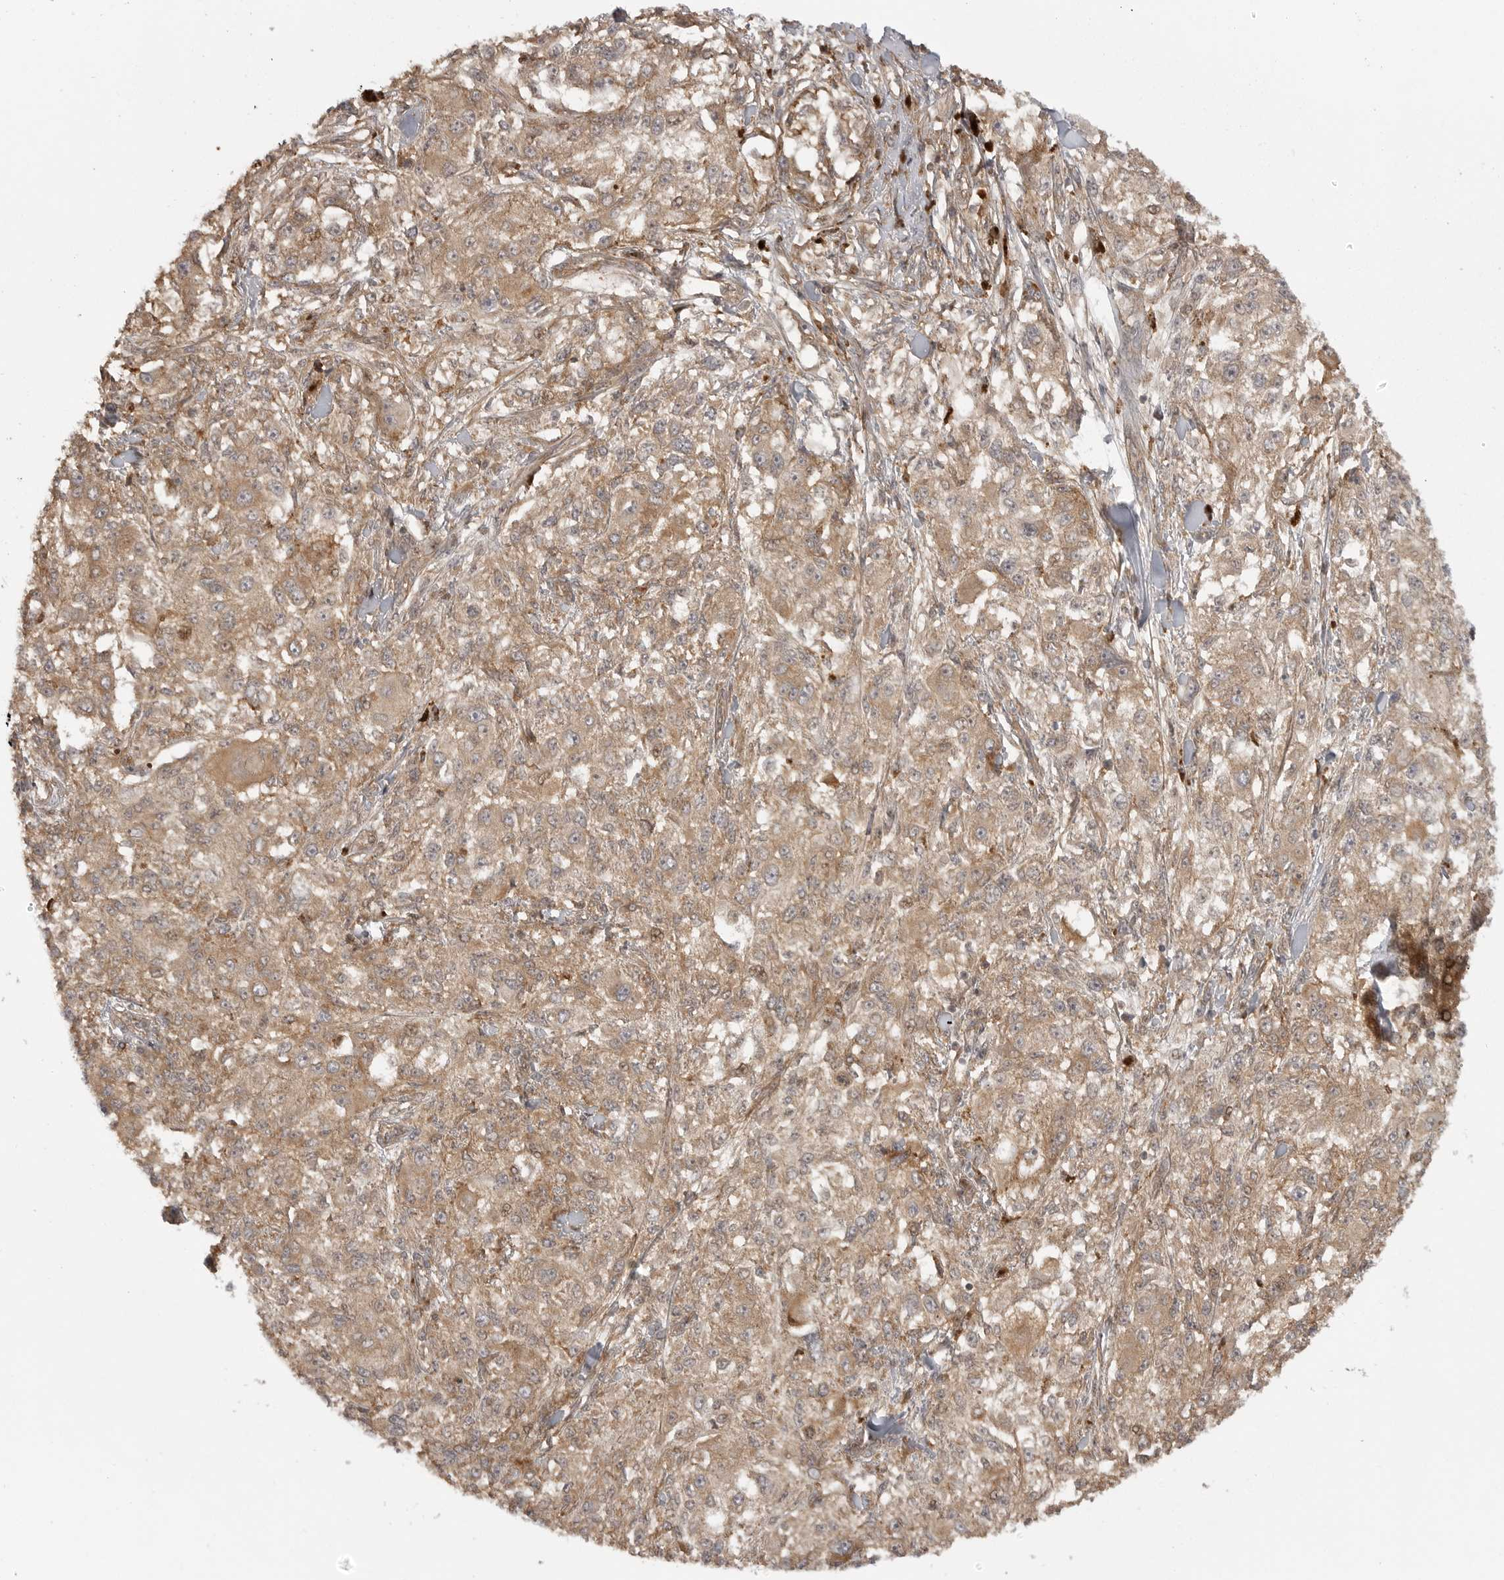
{"staining": {"intensity": "moderate", "quantity": ">75%", "location": "cytoplasmic/membranous"}, "tissue": "melanoma", "cell_type": "Tumor cells", "image_type": "cancer", "snomed": [{"axis": "morphology", "description": "Necrosis, NOS"}, {"axis": "morphology", "description": "Malignant melanoma, NOS"}, {"axis": "topography", "description": "Skin"}], "caption": "Immunohistochemical staining of melanoma shows medium levels of moderate cytoplasmic/membranous staining in approximately >75% of tumor cells. Using DAB (3,3'-diaminobenzidine) (brown) and hematoxylin (blue) stains, captured at high magnification using brightfield microscopy.", "gene": "FAT3", "patient": {"sex": "female", "age": 87}}